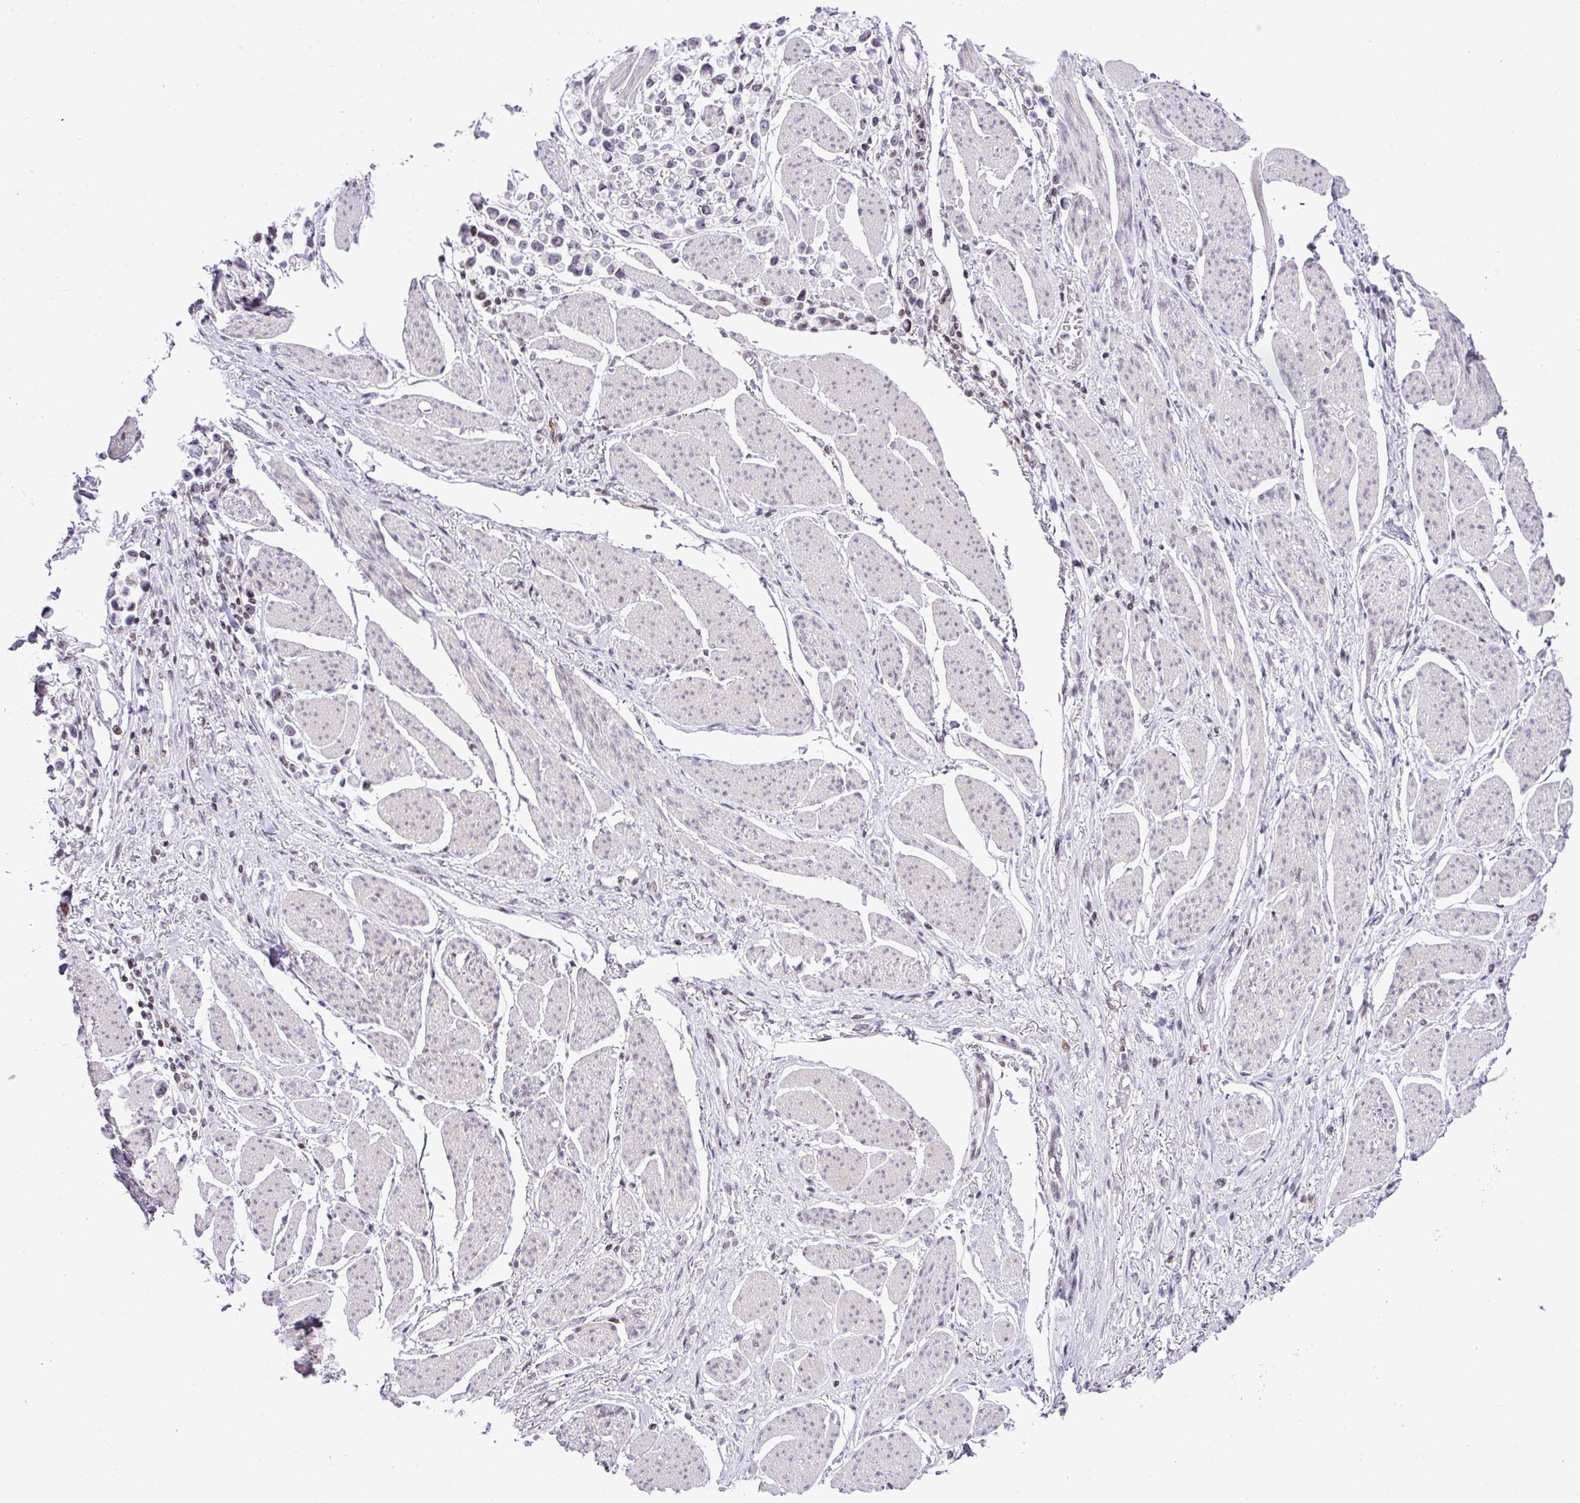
{"staining": {"intensity": "negative", "quantity": "none", "location": "none"}, "tissue": "stomach cancer", "cell_type": "Tumor cells", "image_type": "cancer", "snomed": [{"axis": "morphology", "description": "Adenocarcinoma, NOS"}, {"axis": "topography", "description": "Stomach"}], "caption": "Stomach cancer stained for a protein using IHC shows no expression tumor cells.", "gene": "CCDC137", "patient": {"sex": "female", "age": 81}}